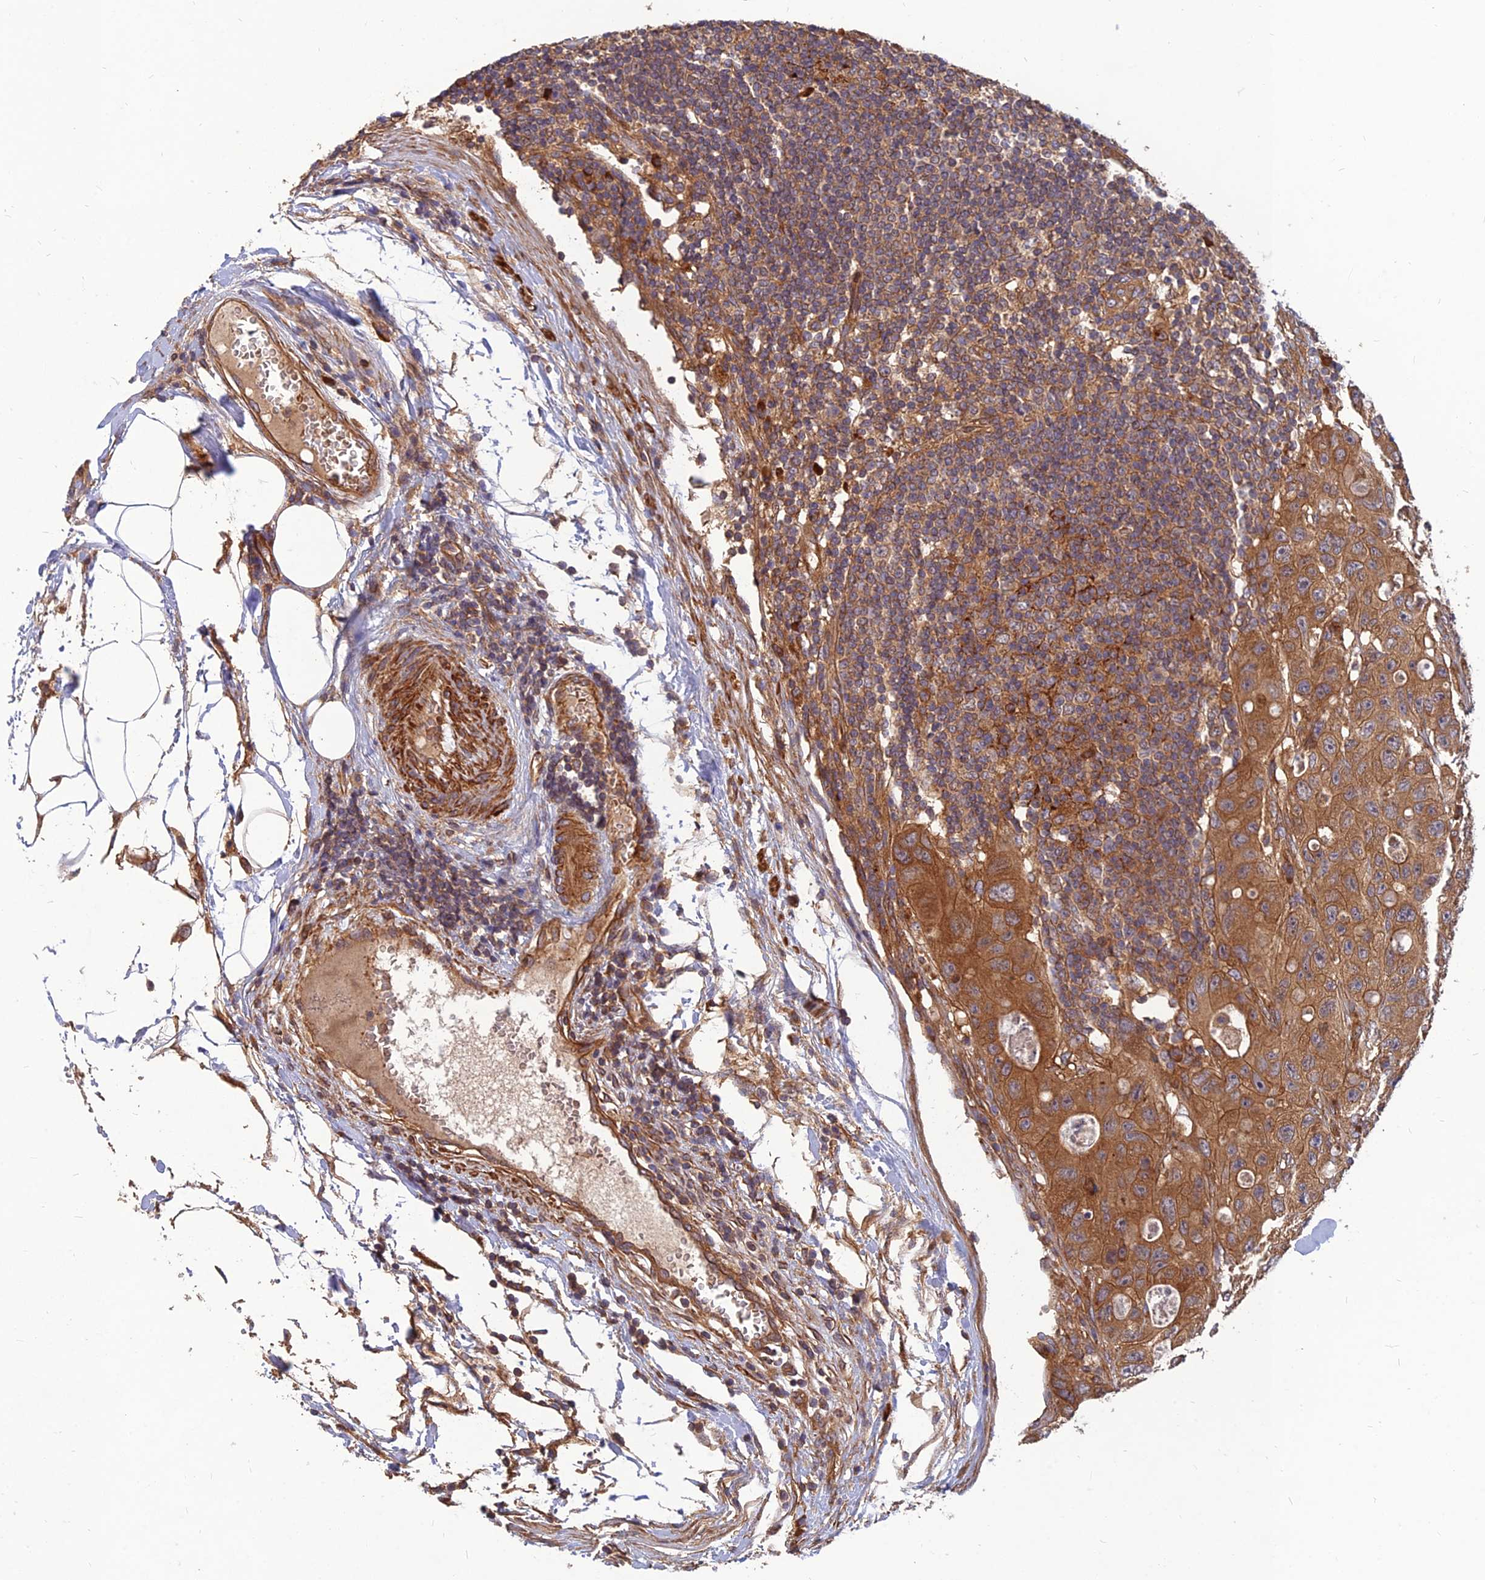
{"staining": {"intensity": "moderate", "quantity": ">75%", "location": "cytoplasmic/membranous"}, "tissue": "colorectal cancer", "cell_type": "Tumor cells", "image_type": "cancer", "snomed": [{"axis": "morphology", "description": "Adenocarcinoma, NOS"}, {"axis": "topography", "description": "Colon"}], "caption": "Human colorectal cancer (adenocarcinoma) stained with a protein marker exhibits moderate staining in tumor cells.", "gene": "RELCH", "patient": {"sex": "female", "age": 46}}